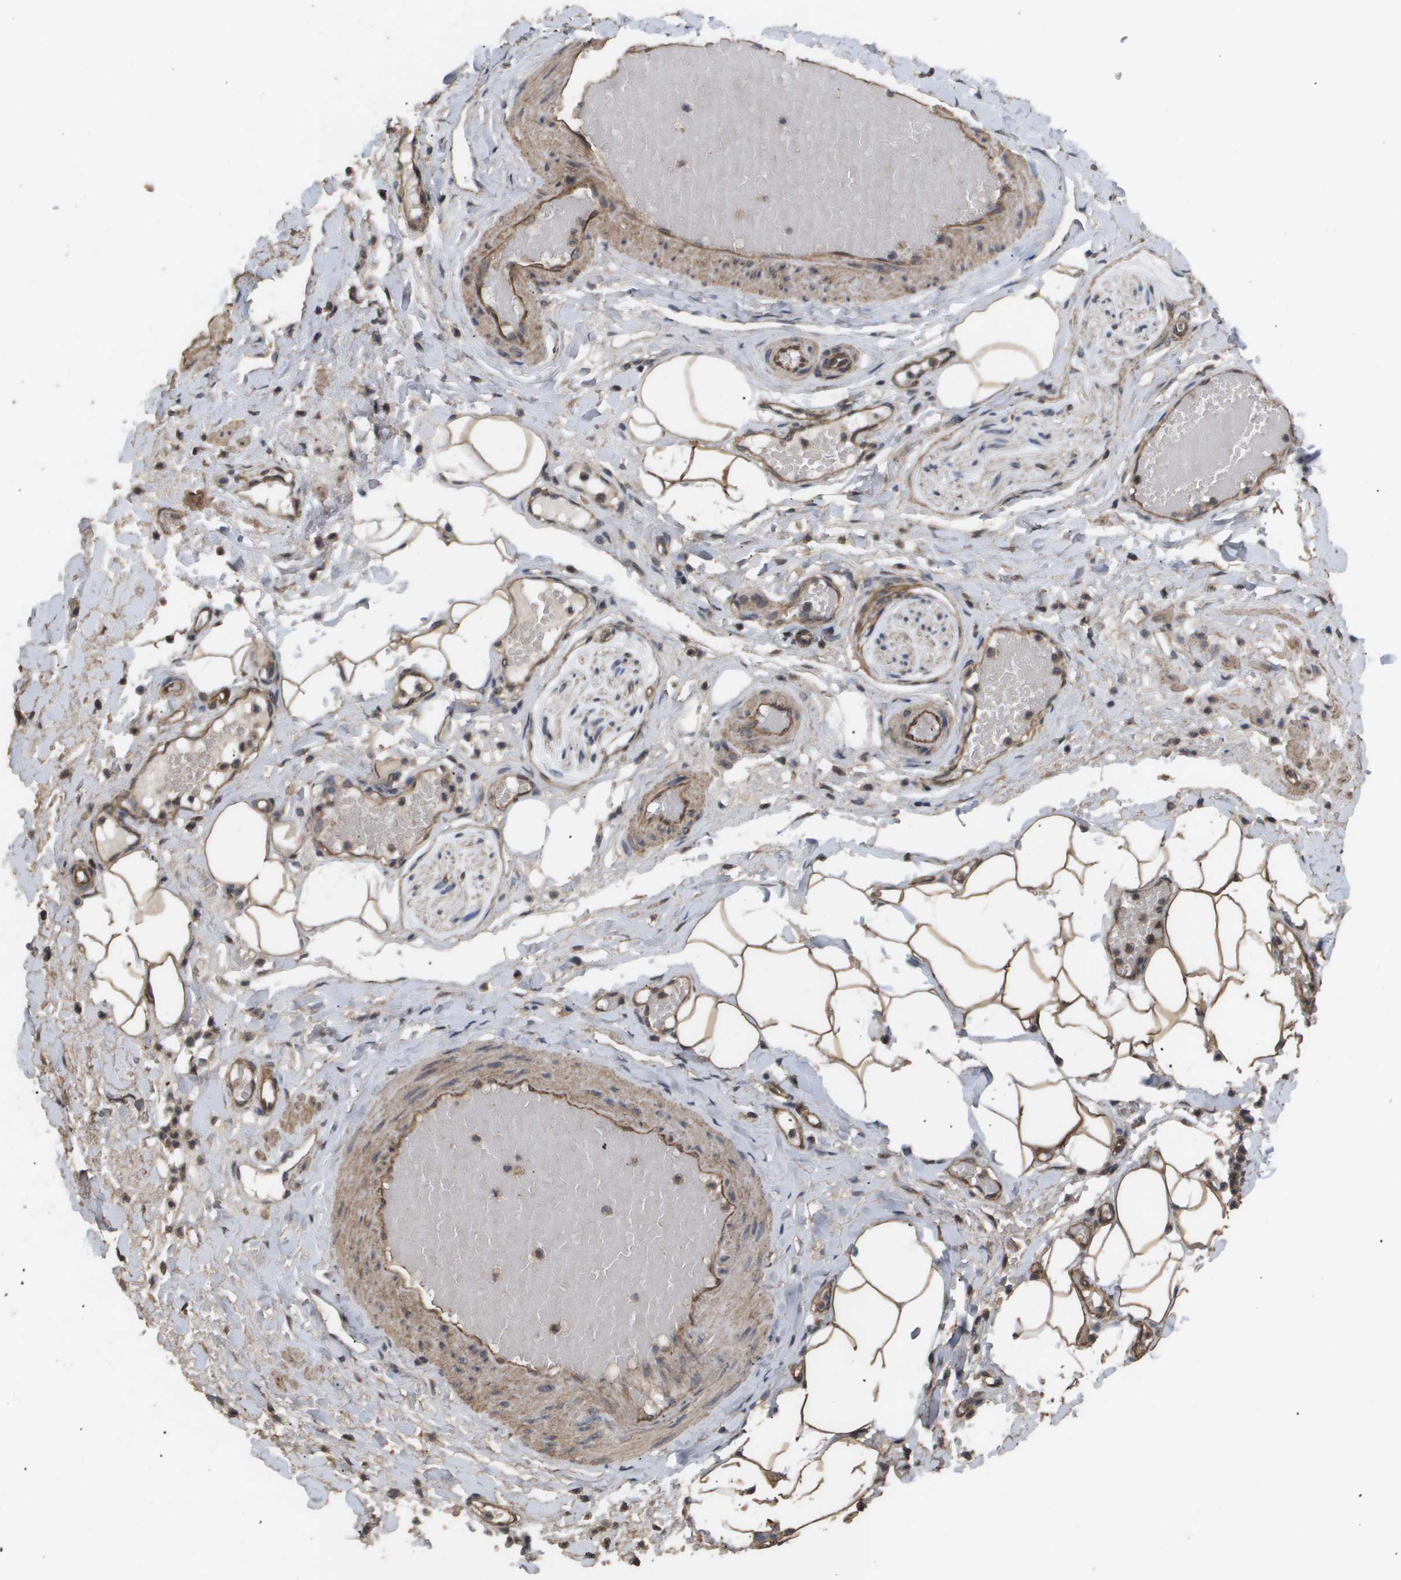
{"staining": {"intensity": "strong", "quantity": ">75%", "location": "cytoplasmic/membranous"}, "tissue": "adipose tissue", "cell_type": "Adipocytes", "image_type": "normal", "snomed": [{"axis": "morphology", "description": "Normal tissue, NOS"}, {"axis": "topography", "description": "Soft tissue"}, {"axis": "topography", "description": "Vascular tissue"}], "caption": "This micrograph displays immunohistochemistry staining of benign human adipose tissue, with high strong cytoplasmic/membranous staining in about >75% of adipocytes.", "gene": "CUL5", "patient": {"sex": "female", "age": 35}}